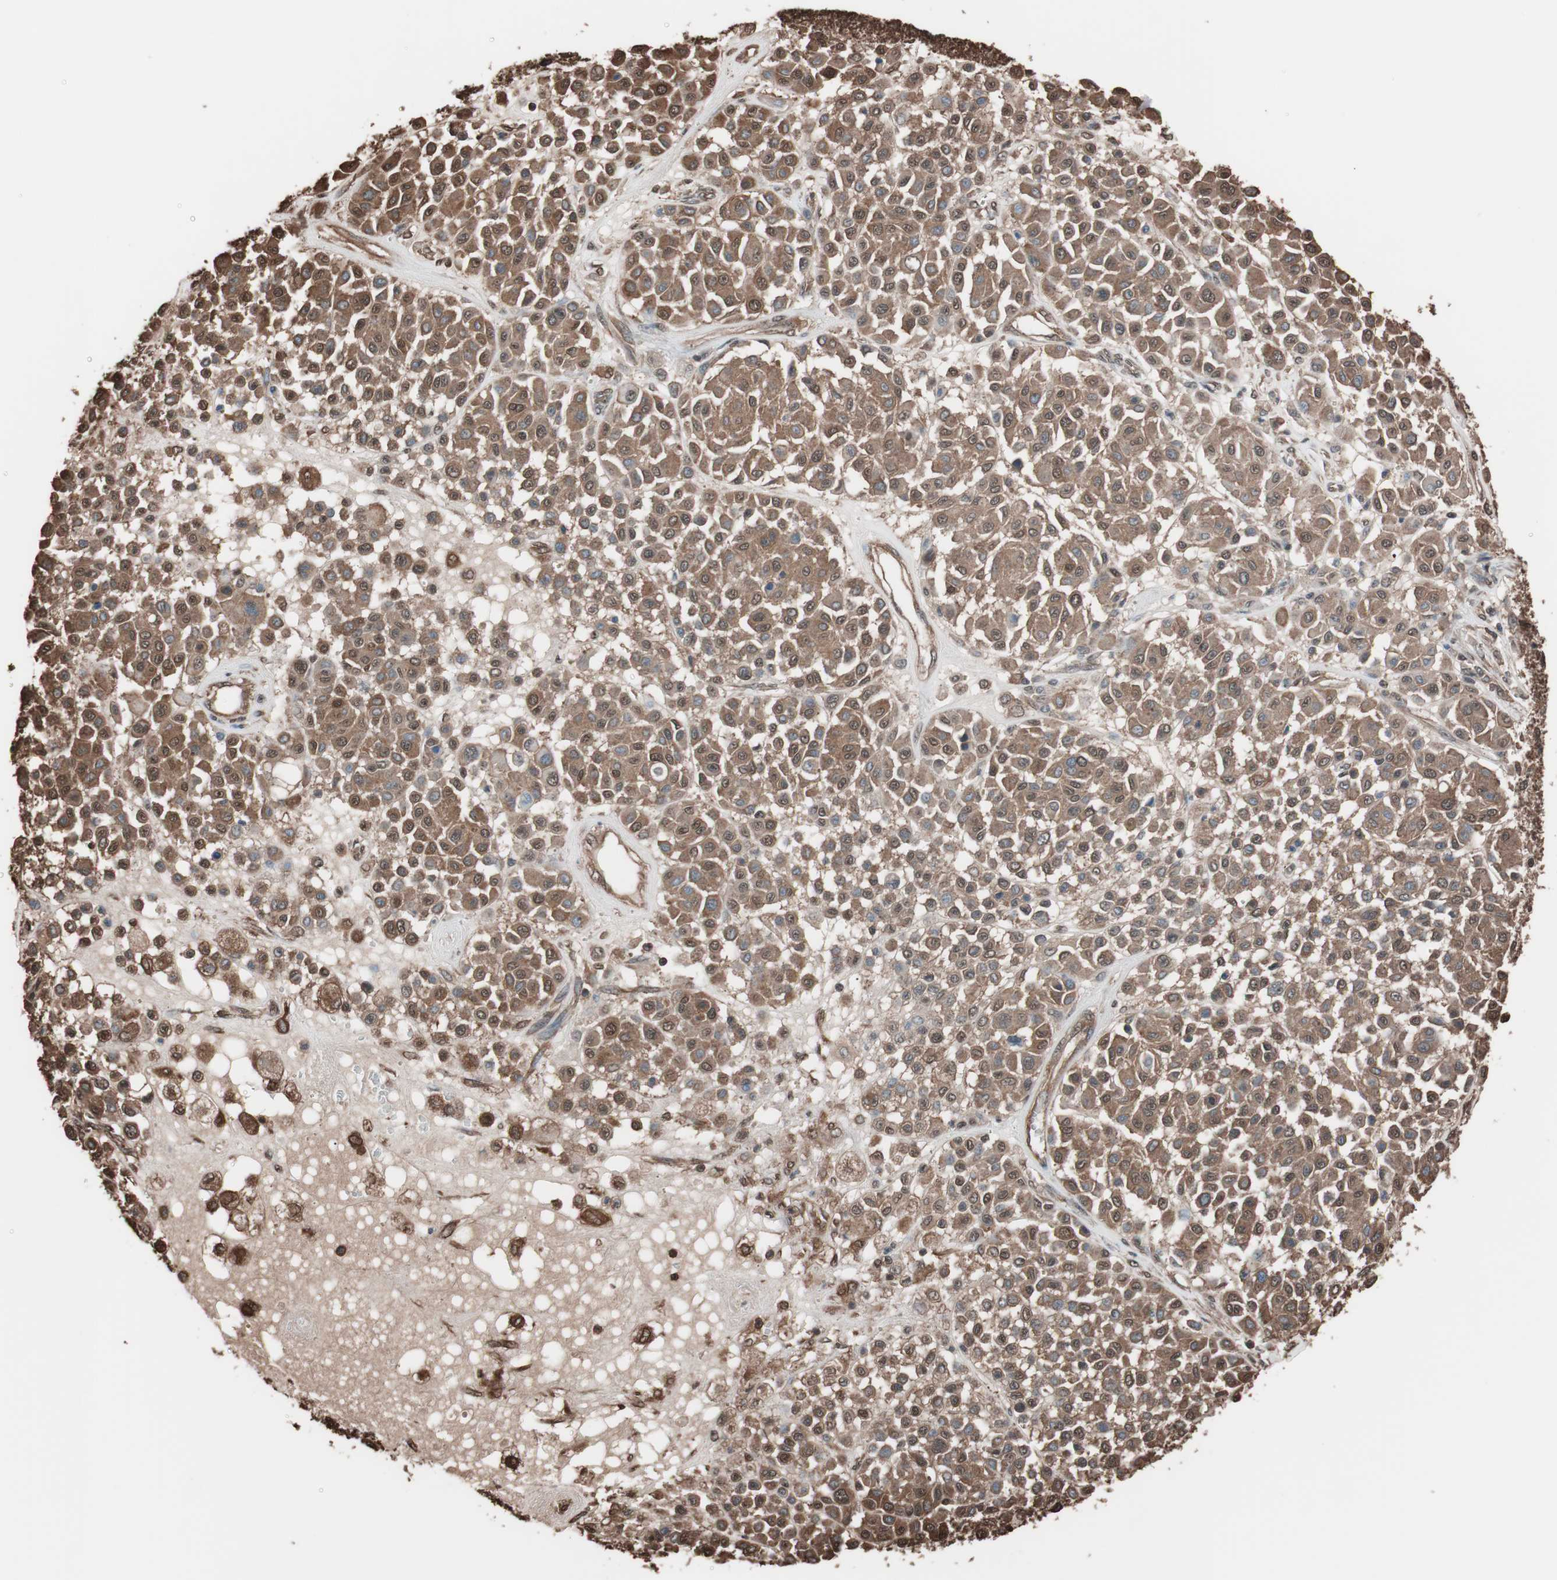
{"staining": {"intensity": "strong", "quantity": ">75%", "location": "cytoplasmic/membranous,nuclear"}, "tissue": "melanoma", "cell_type": "Tumor cells", "image_type": "cancer", "snomed": [{"axis": "morphology", "description": "Malignant melanoma, Metastatic site"}, {"axis": "topography", "description": "Soft tissue"}], "caption": "Melanoma tissue demonstrates strong cytoplasmic/membranous and nuclear expression in about >75% of tumor cells", "gene": "CALM2", "patient": {"sex": "male", "age": 41}}